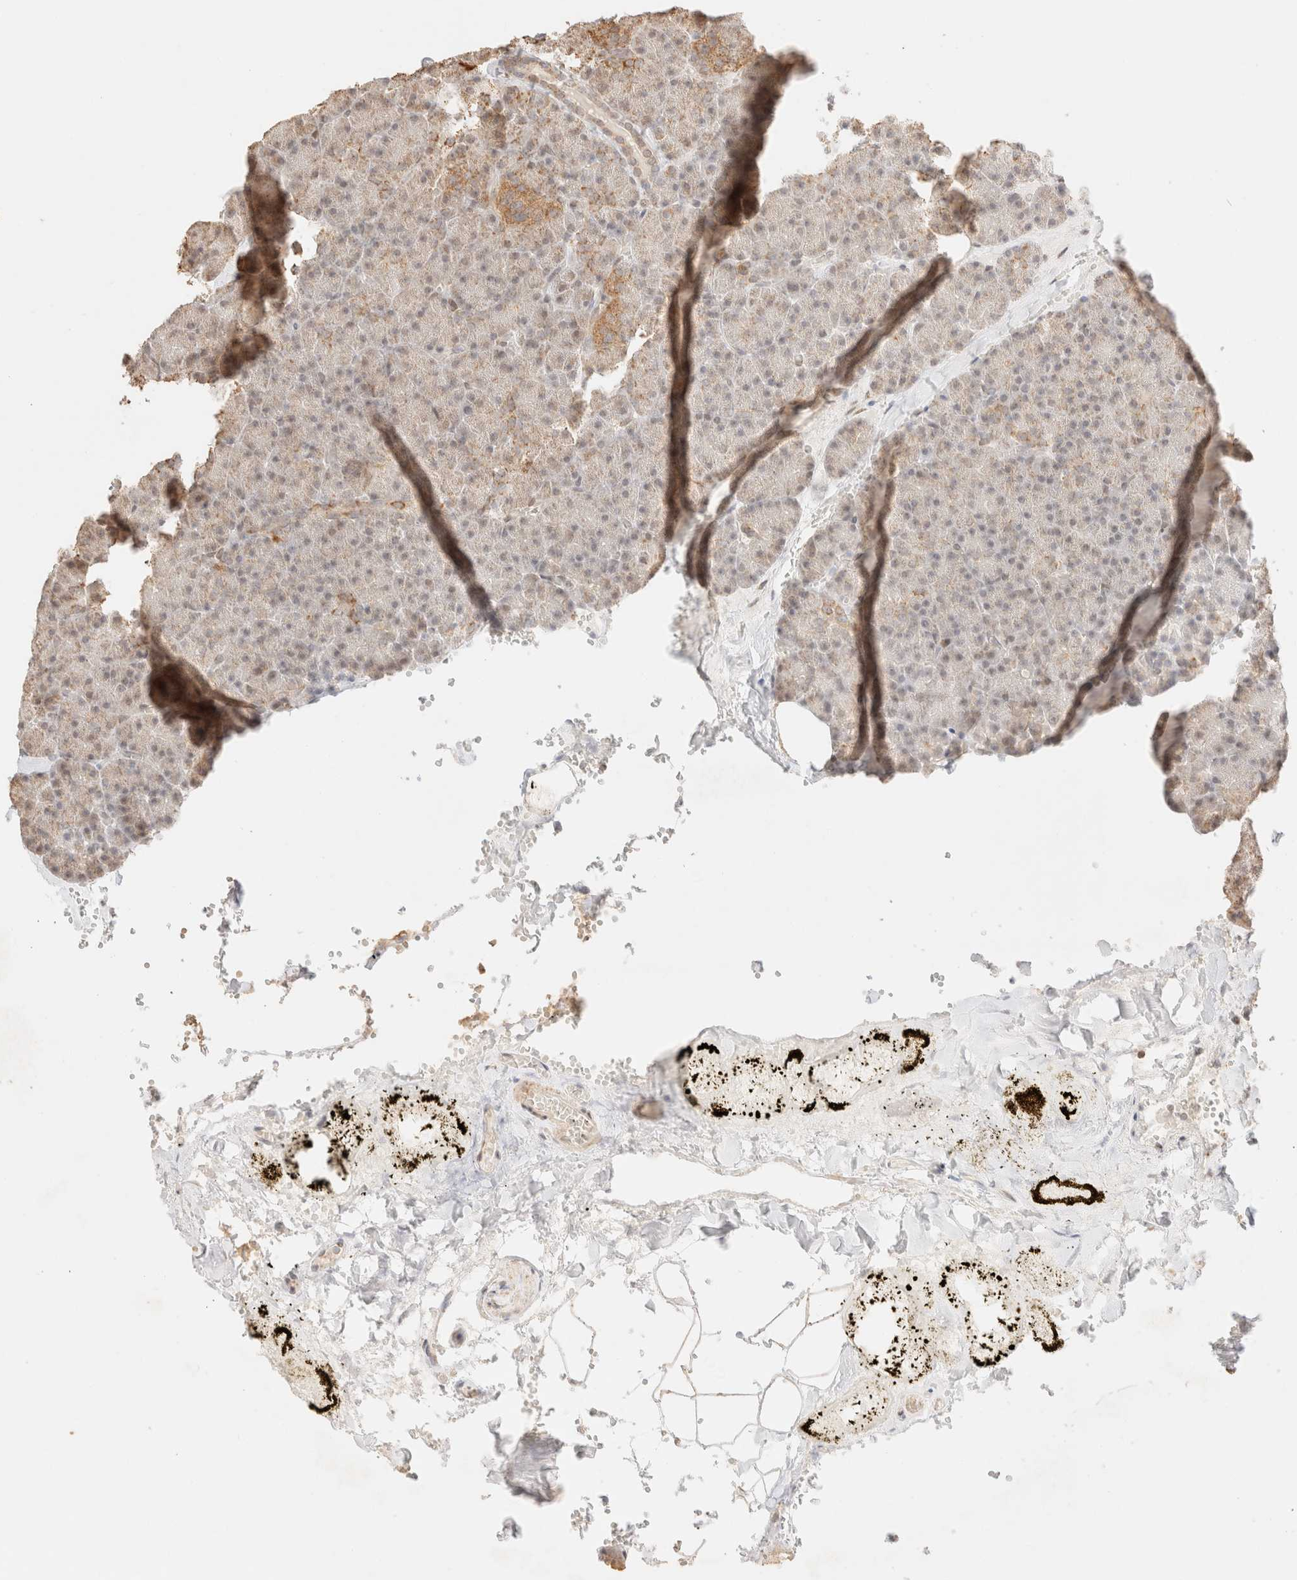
{"staining": {"intensity": "moderate", "quantity": "25%-75%", "location": "cytoplasmic/membranous"}, "tissue": "pancreas", "cell_type": "Exocrine glandular cells", "image_type": "normal", "snomed": [{"axis": "morphology", "description": "Normal tissue, NOS"}, {"axis": "morphology", "description": "Carcinoid, malignant, NOS"}, {"axis": "topography", "description": "Pancreas"}], "caption": "Pancreas stained with a brown dye reveals moderate cytoplasmic/membranous positive staining in approximately 25%-75% of exocrine glandular cells.", "gene": "TACO1", "patient": {"sex": "female", "age": 35}}